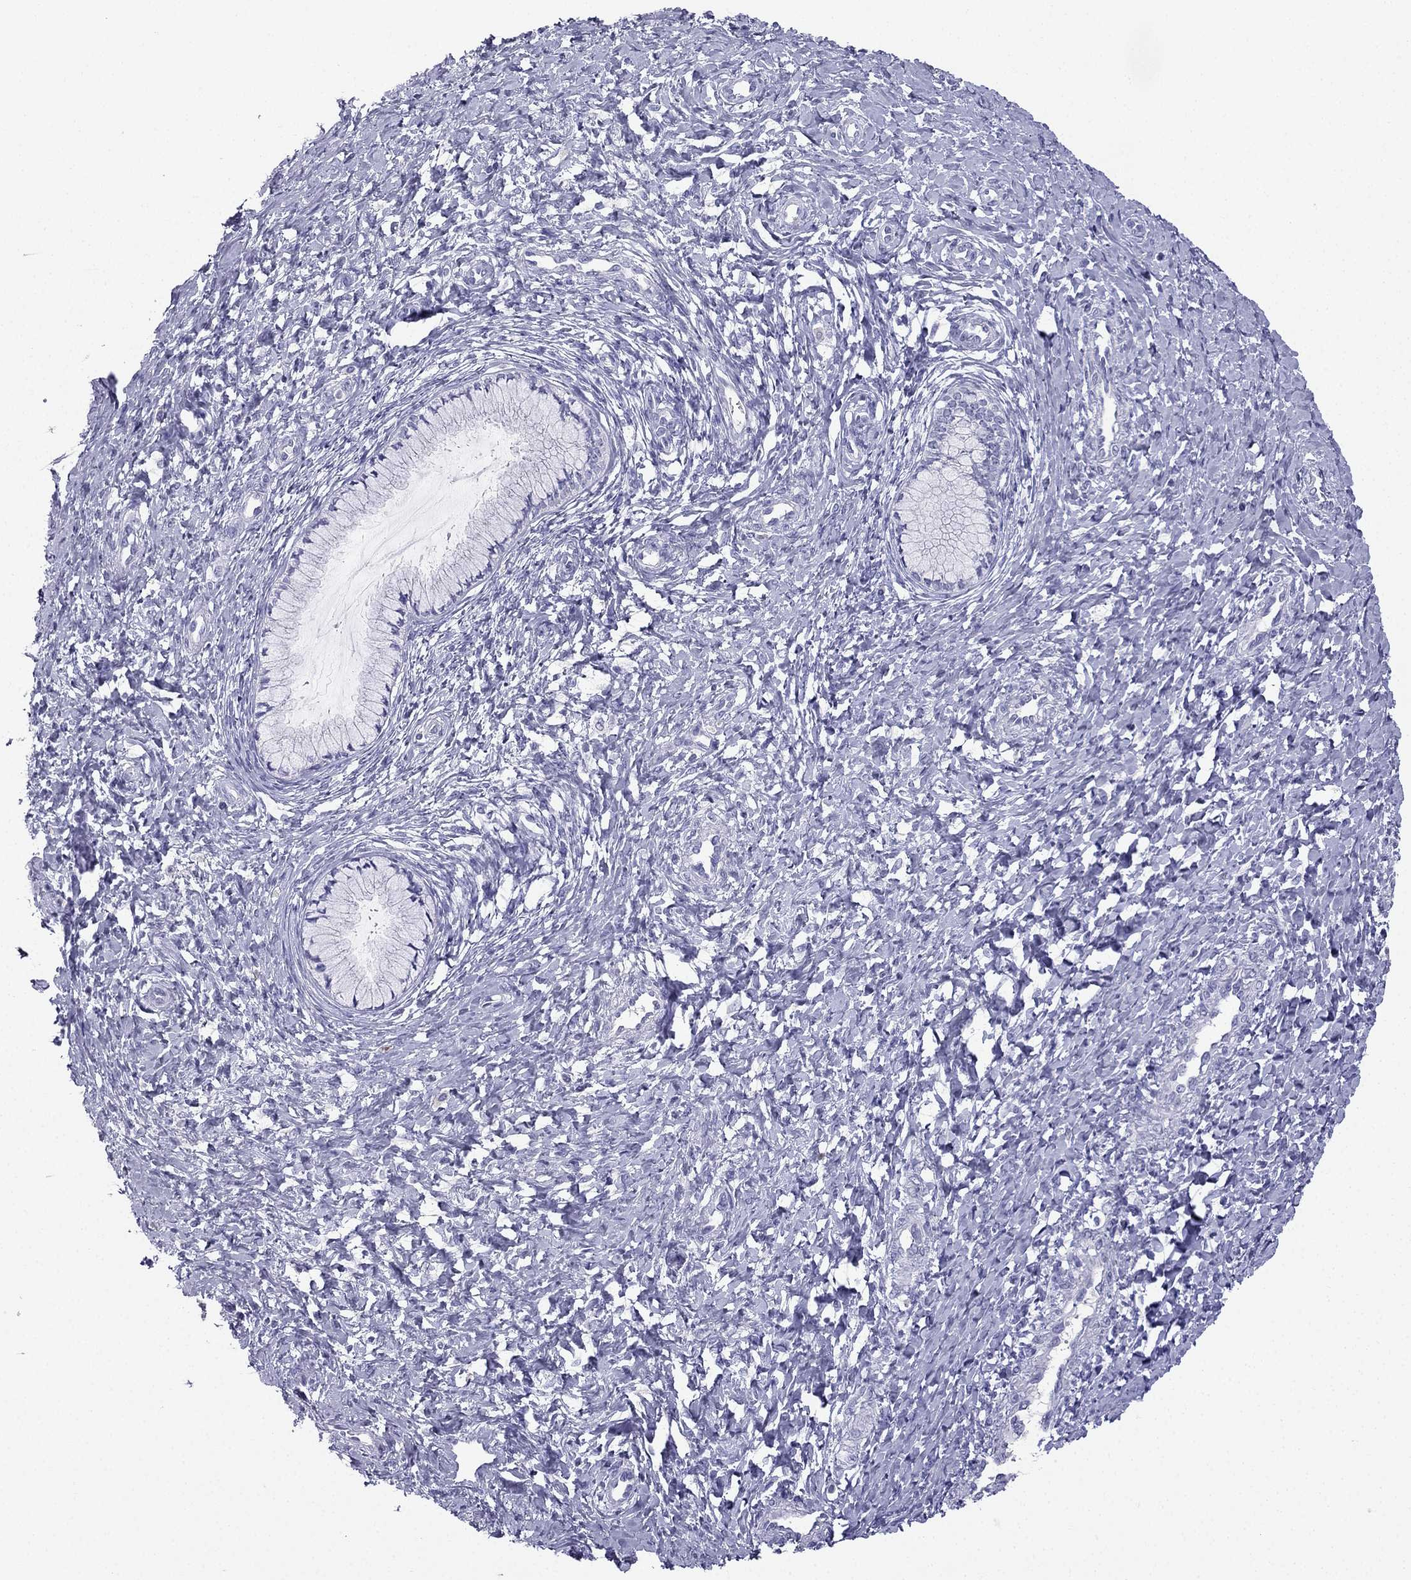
{"staining": {"intensity": "negative", "quantity": "none", "location": "none"}, "tissue": "cervix", "cell_type": "Glandular cells", "image_type": "normal", "snomed": [{"axis": "morphology", "description": "Normal tissue, NOS"}, {"axis": "topography", "description": "Cervix"}], "caption": "High power microscopy photomicrograph of an IHC image of benign cervix, revealing no significant expression in glandular cells. (DAB (3,3'-diaminobenzidine) immunohistochemistry (IHC), high magnification).", "gene": "NPTX1", "patient": {"sex": "female", "age": 37}}